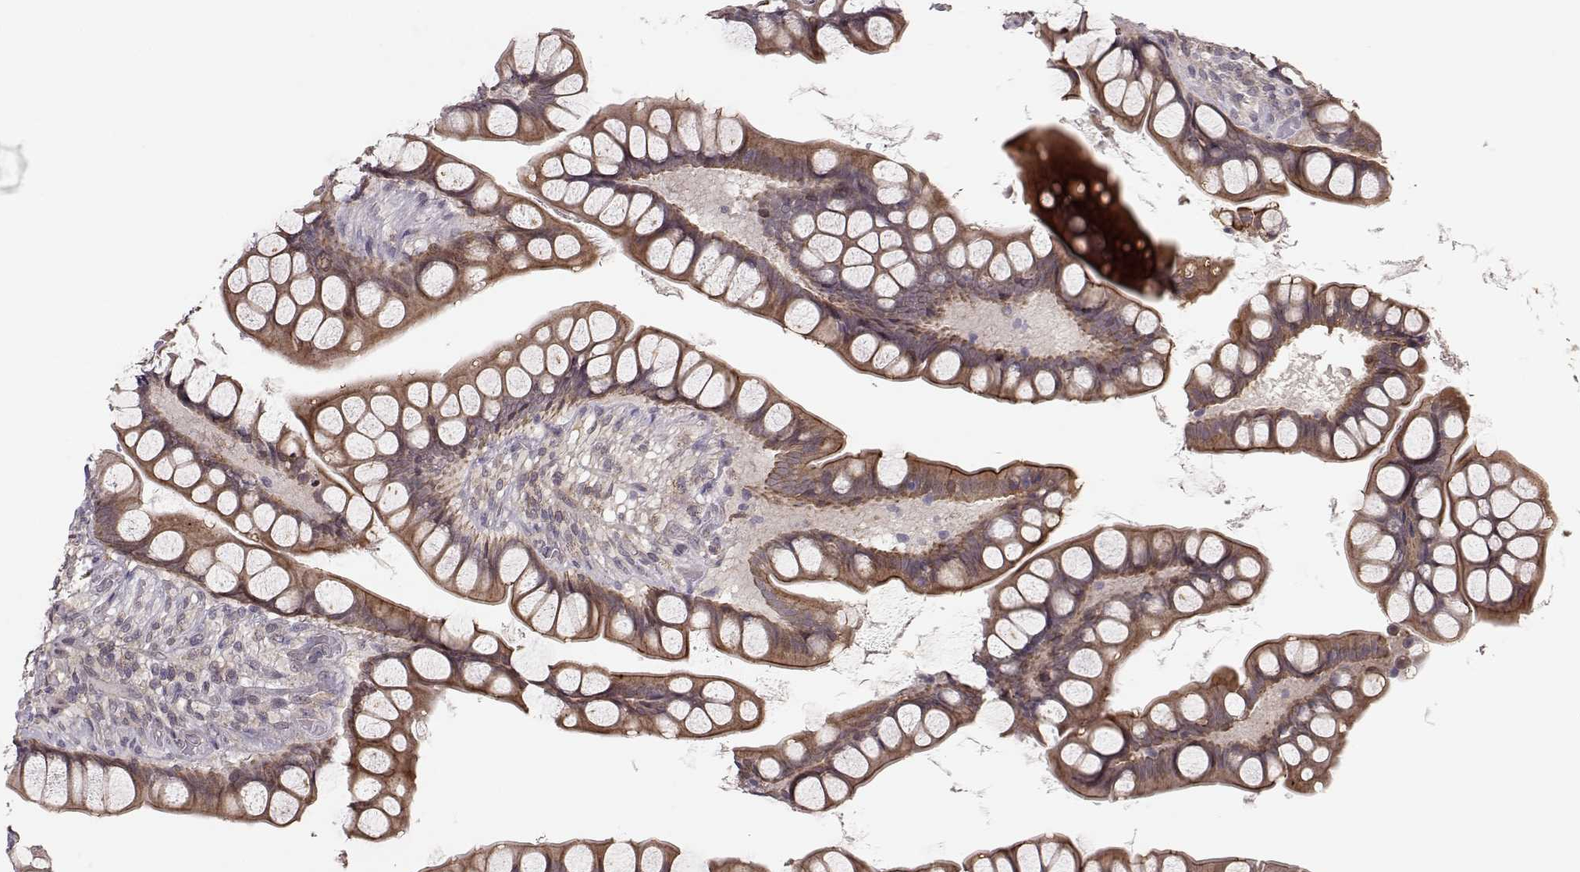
{"staining": {"intensity": "strong", "quantity": "25%-75%", "location": "cytoplasmic/membranous"}, "tissue": "small intestine", "cell_type": "Glandular cells", "image_type": "normal", "snomed": [{"axis": "morphology", "description": "Normal tissue, NOS"}, {"axis": "topography", "description": "Small intestine"}], "caption": "An IHC micrograph of benign tissue is shown. Protein staining in brown labels strong cytoplasmic/membranous positivity in small intestine within glandular cells.", "gene": "PLEKHG3", "patient": {"sex": "male", "age": 70}}